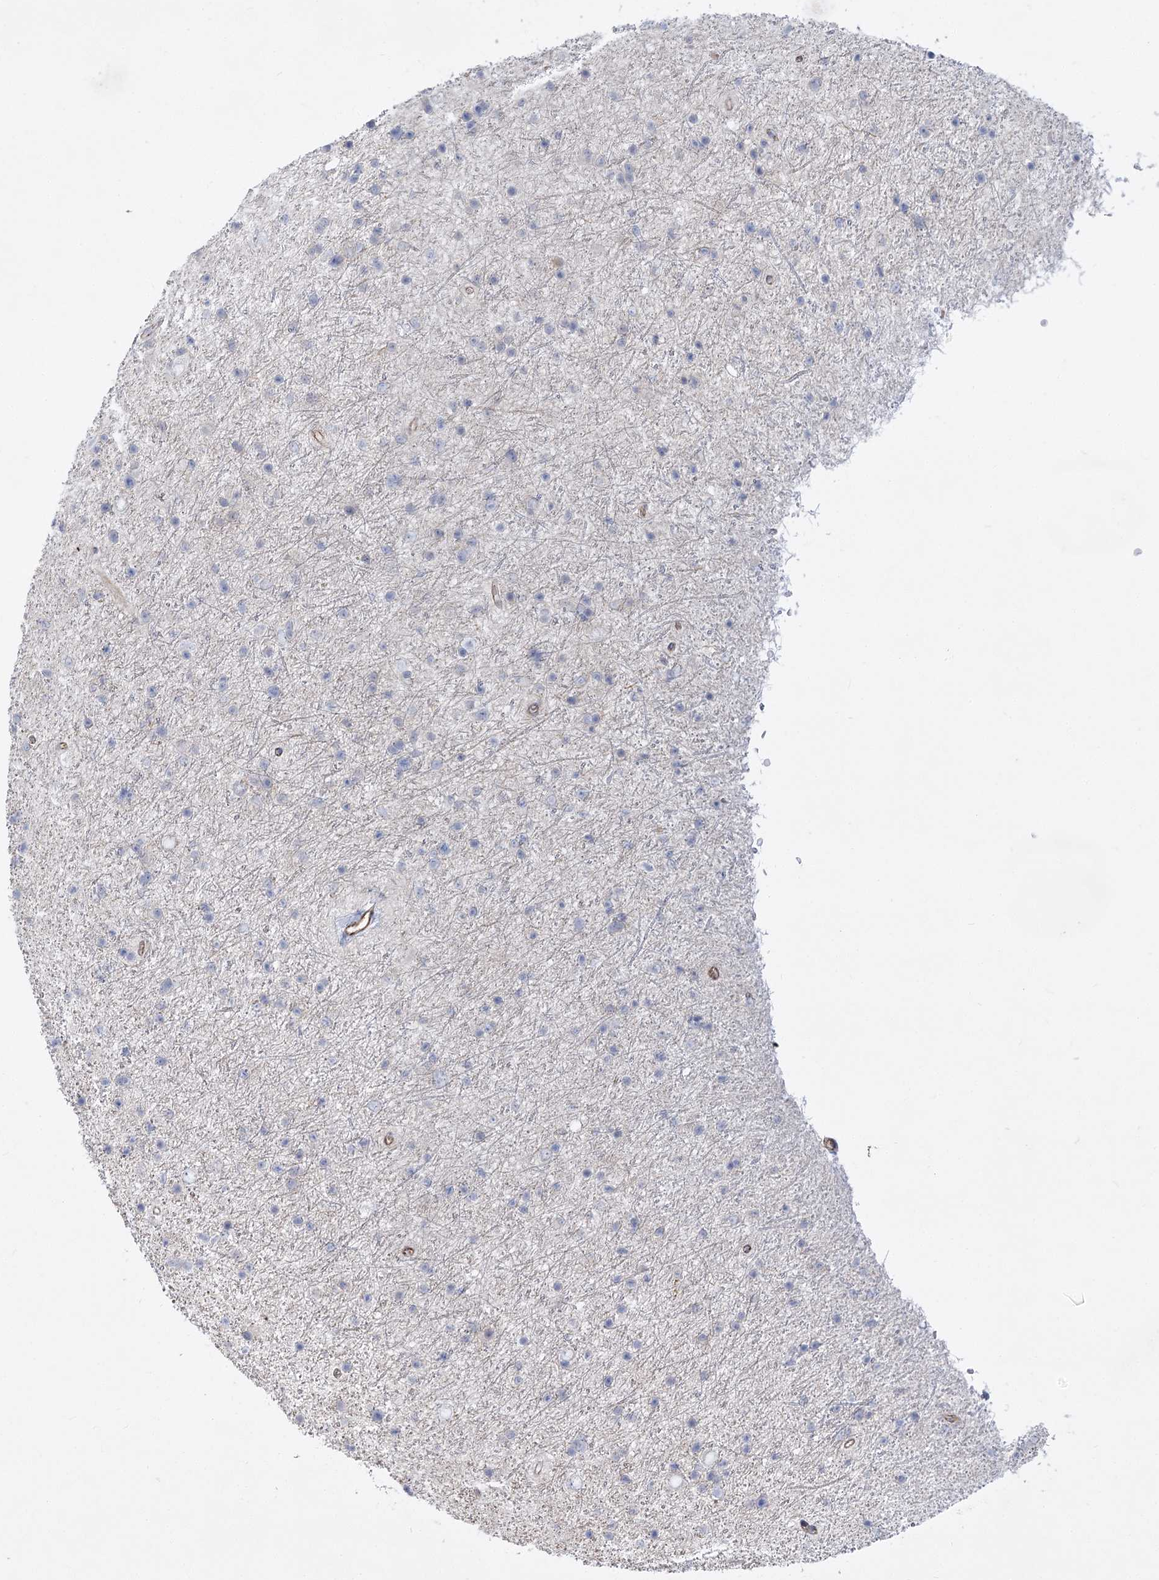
{"staining": {"intensity": "negative", "quantity": "none", "location": "none"}, "tissue": "glioma", "cell_type": "Tumor cells", "image_type": "cancer", "snomed": [{"axis": "morphology", "description": "Glioma, malignant, Low grade"}, {"axis": "topography", "description": "Cerebral cortex"}], "caption": "Tumor cells show no significant positivity in glioma.", "gene": "ARSI", "patient": {"sex": "female", "age": 39}}